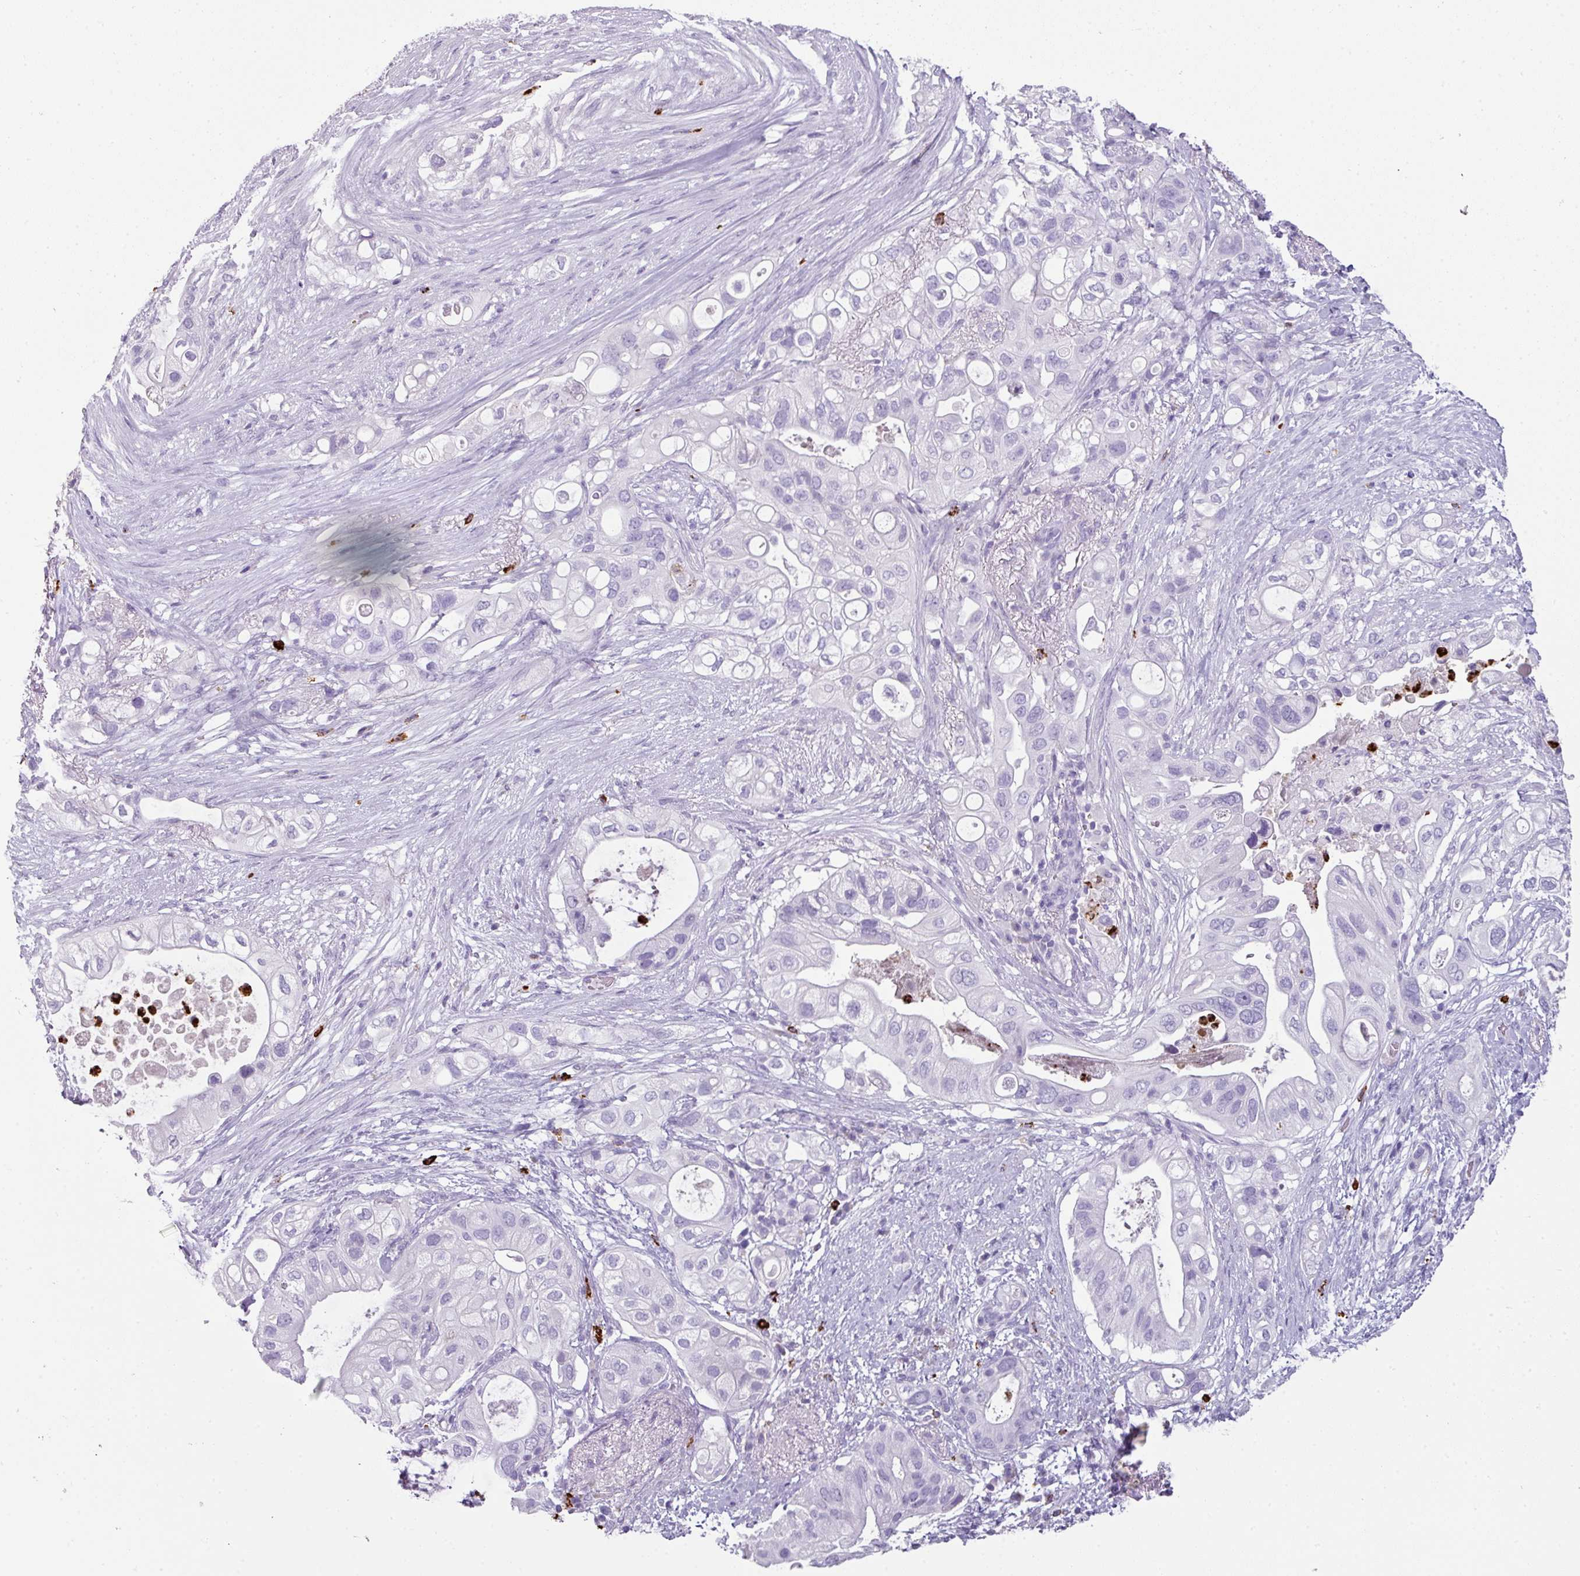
{"staining": {"intensity": "negative", "quantity": "none", "location": "none"}, "tissue": "pancreatic cancer", "cell_type": "Tumor cells", "image_type": "cancer", "snomed": [{"axis": "morphology", "description": "Adenocarcinoma, NOS"}, {"axis": "topography", "description": "Pancreas"}], "caption": "The image reveals no staining of tumor cells in pancreatic adenocarcinoma.", "gene": "CTSG", "patient": {"sex": "female", "age": 72}}